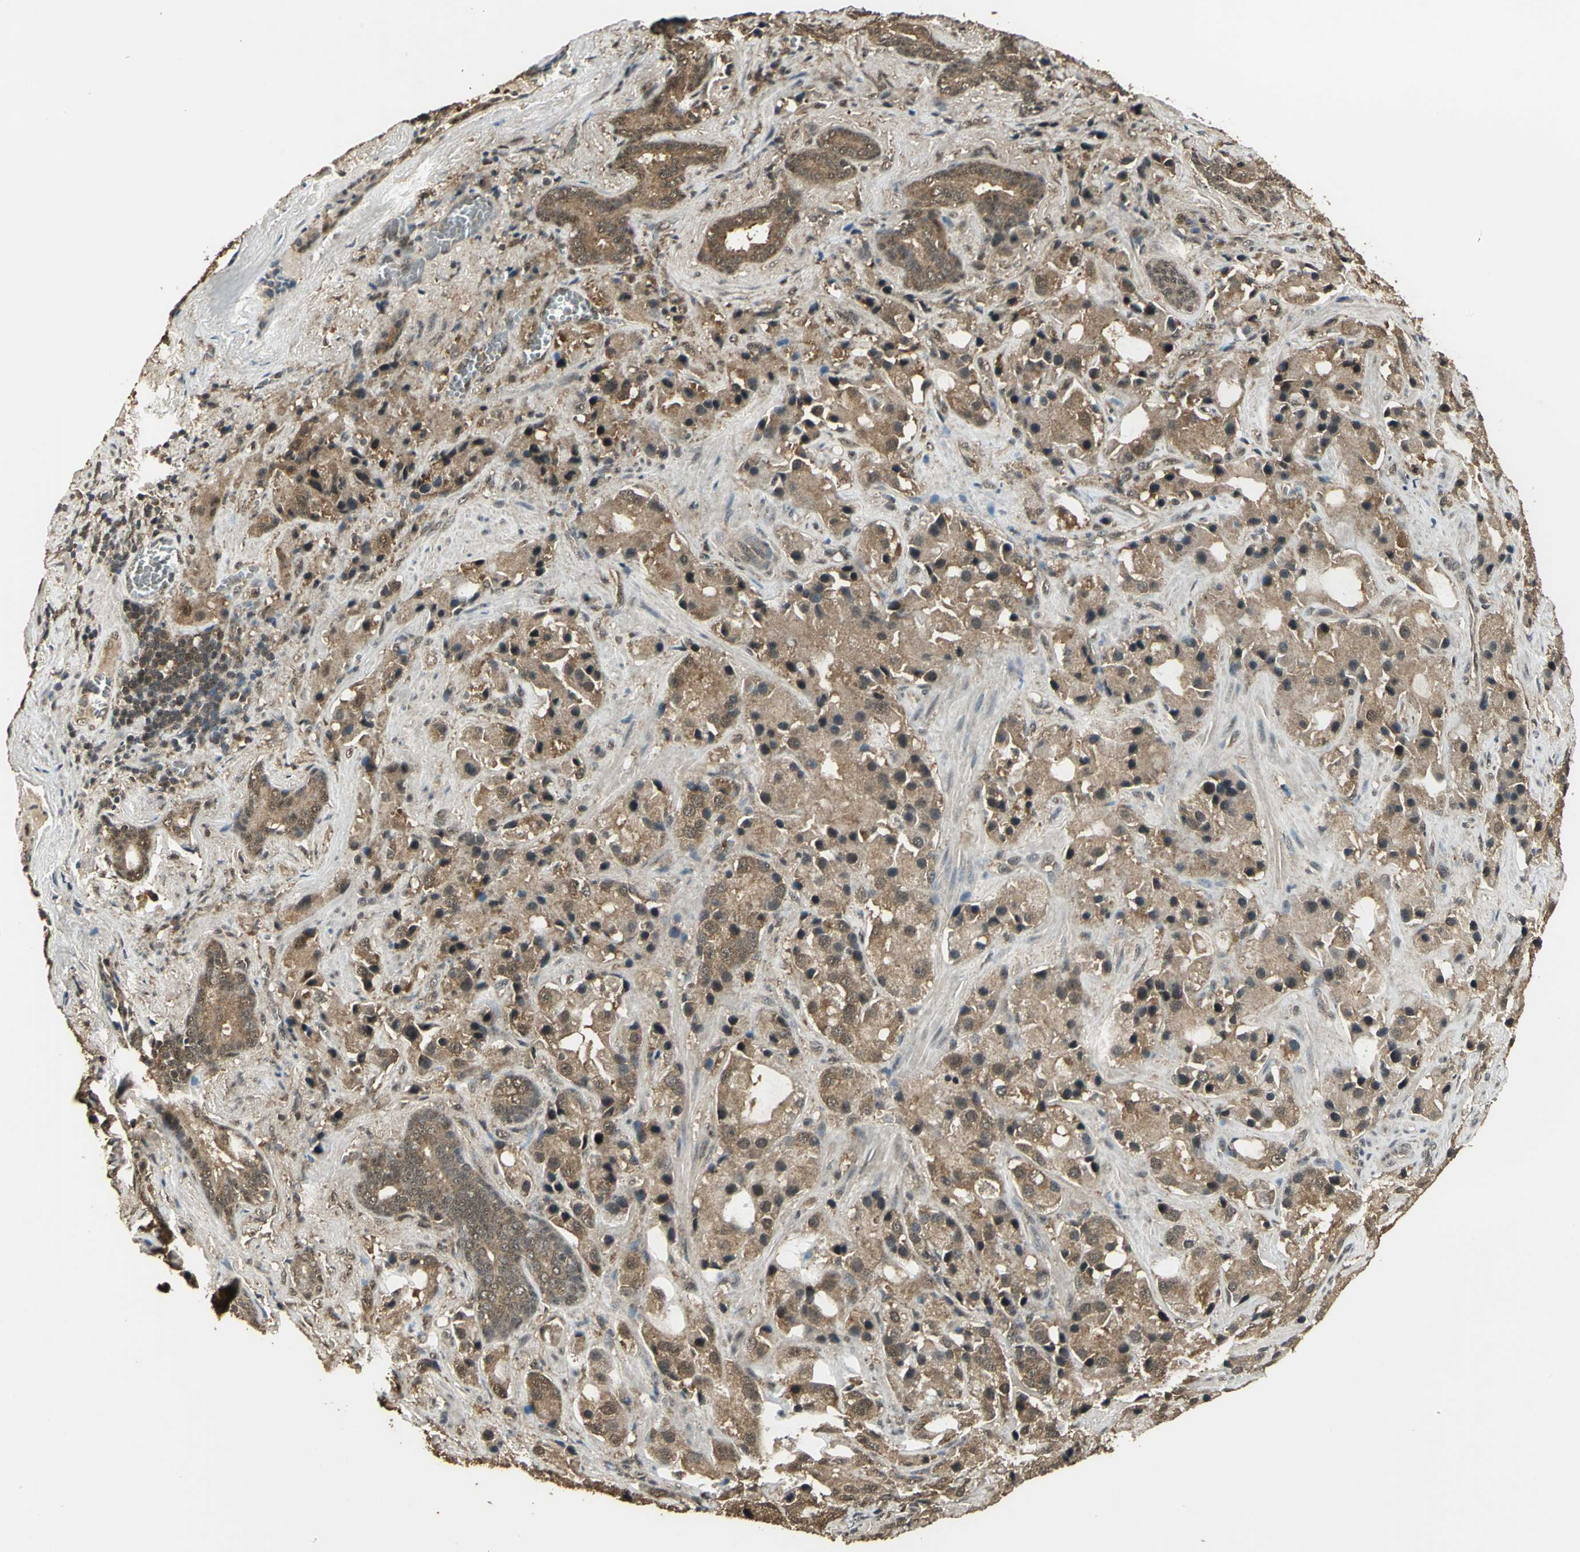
{"staining": {"intensity": "moderate", "quantity": ">75%", "location": "cytoplasmic/membranous"}, "tissue": "prostate cancer", "cell_type": "Tumor cells", "image_type": "cancer", "snomed": [{"axis": "morphology", "description": "Adenocarcinoma, Medium grade"}, {"axis": "topography", "description": "Prostate"}], "caption": "Prostate cancer stained for a protein shows moderate cytoplasmic/membranous positivity in tumor cells.", "gene": "UCHL5", "patient": {"sex": "male", "age": 72}}